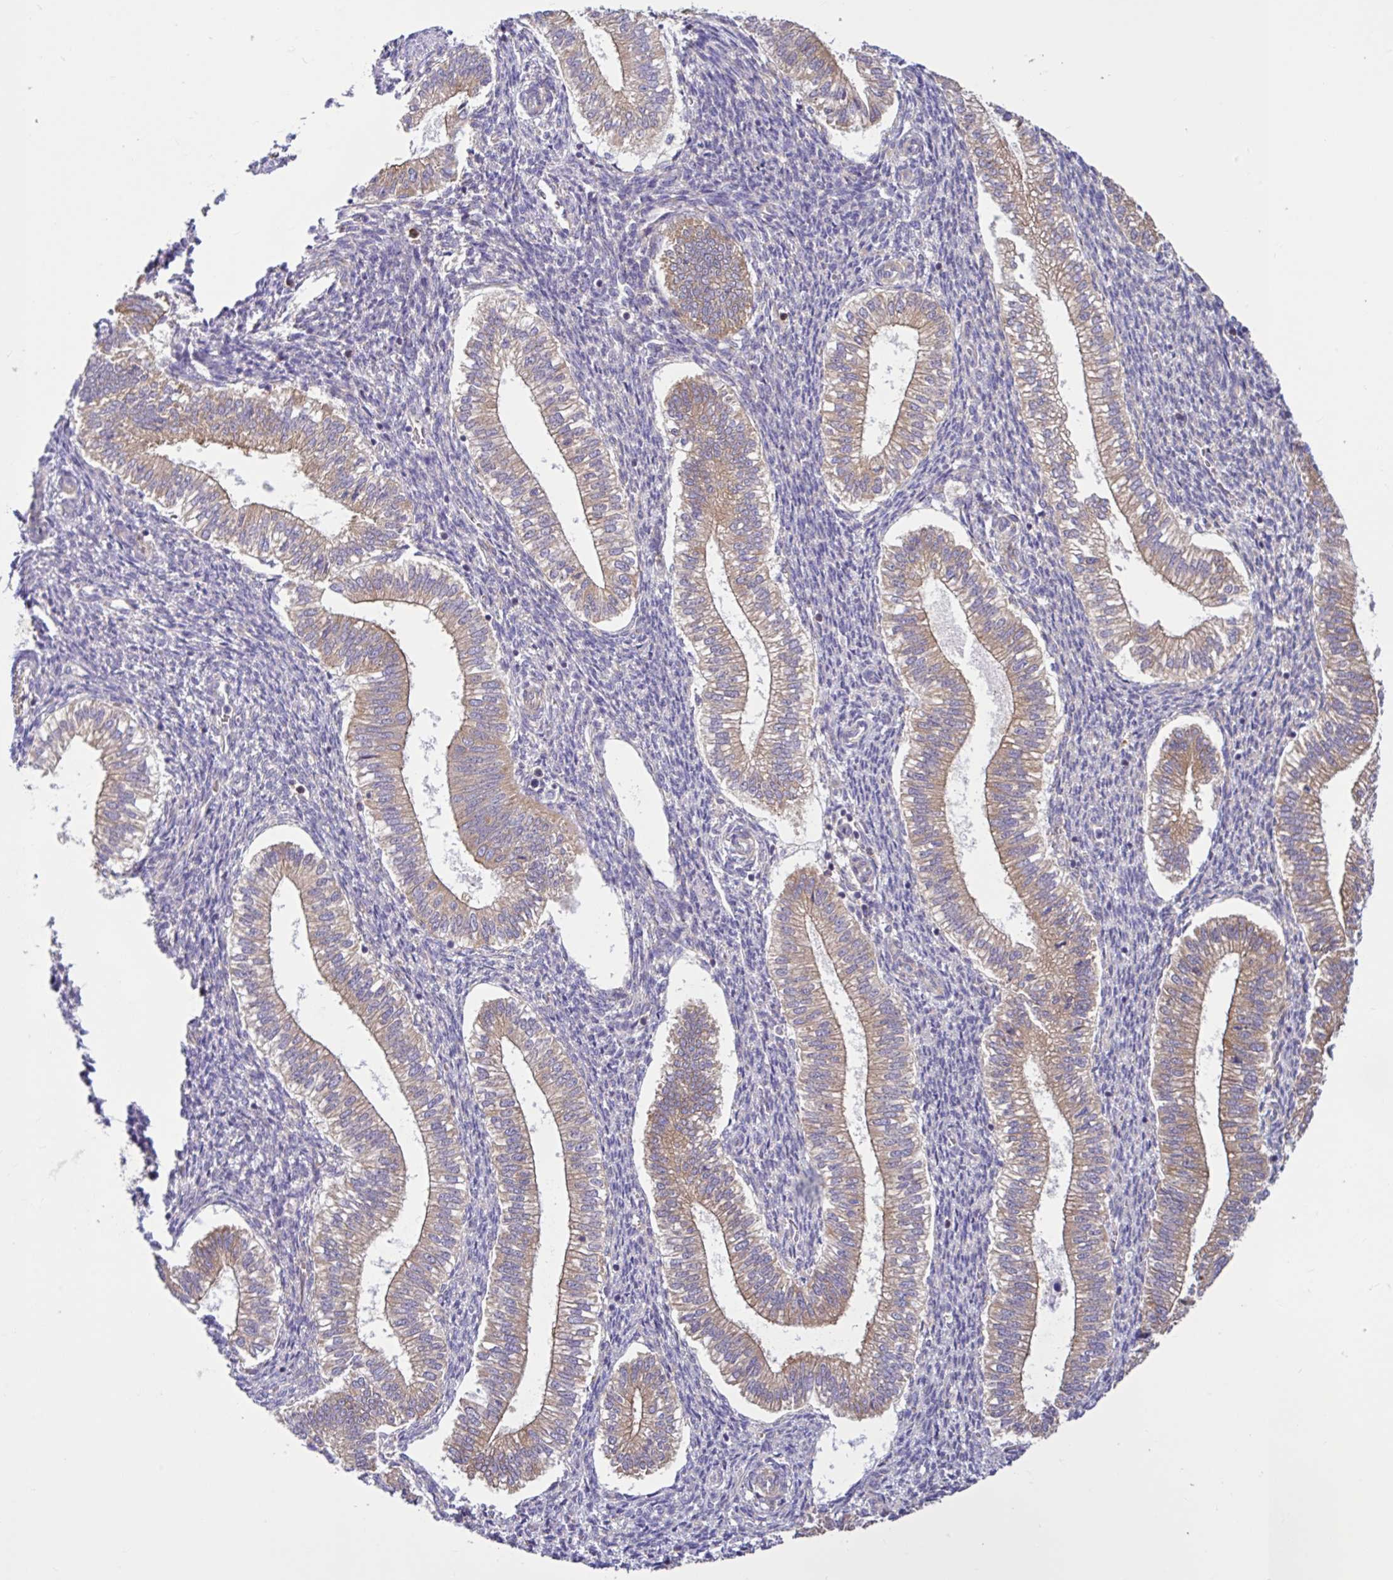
{"staining": {"intensity": "moderate", "quantity": "25%-75%", "location": "cytoplasmic/membranous"}, "tissue": "endometrium", "cell_type": "Cells in endometrial stroma", "image_type": "normal", "snomed": [{"axis": "morphology", "description": "Normal tissue, NOS"}, {"axis": "topography", "description": "Endometrium"}], "caption": "Immunohistochemistry (DAB) staining of normal human endometrium displays moderate cytoplasmic/membranous protein expression in about 25%-75% of cells in endometrial stroma. (DAB (3,3'-diaminobenzidine) IHC, brown staining for protein, blue staining for nuclei).", "gene": "LARS1", "patient": {"sex": "female", "age": 25}}